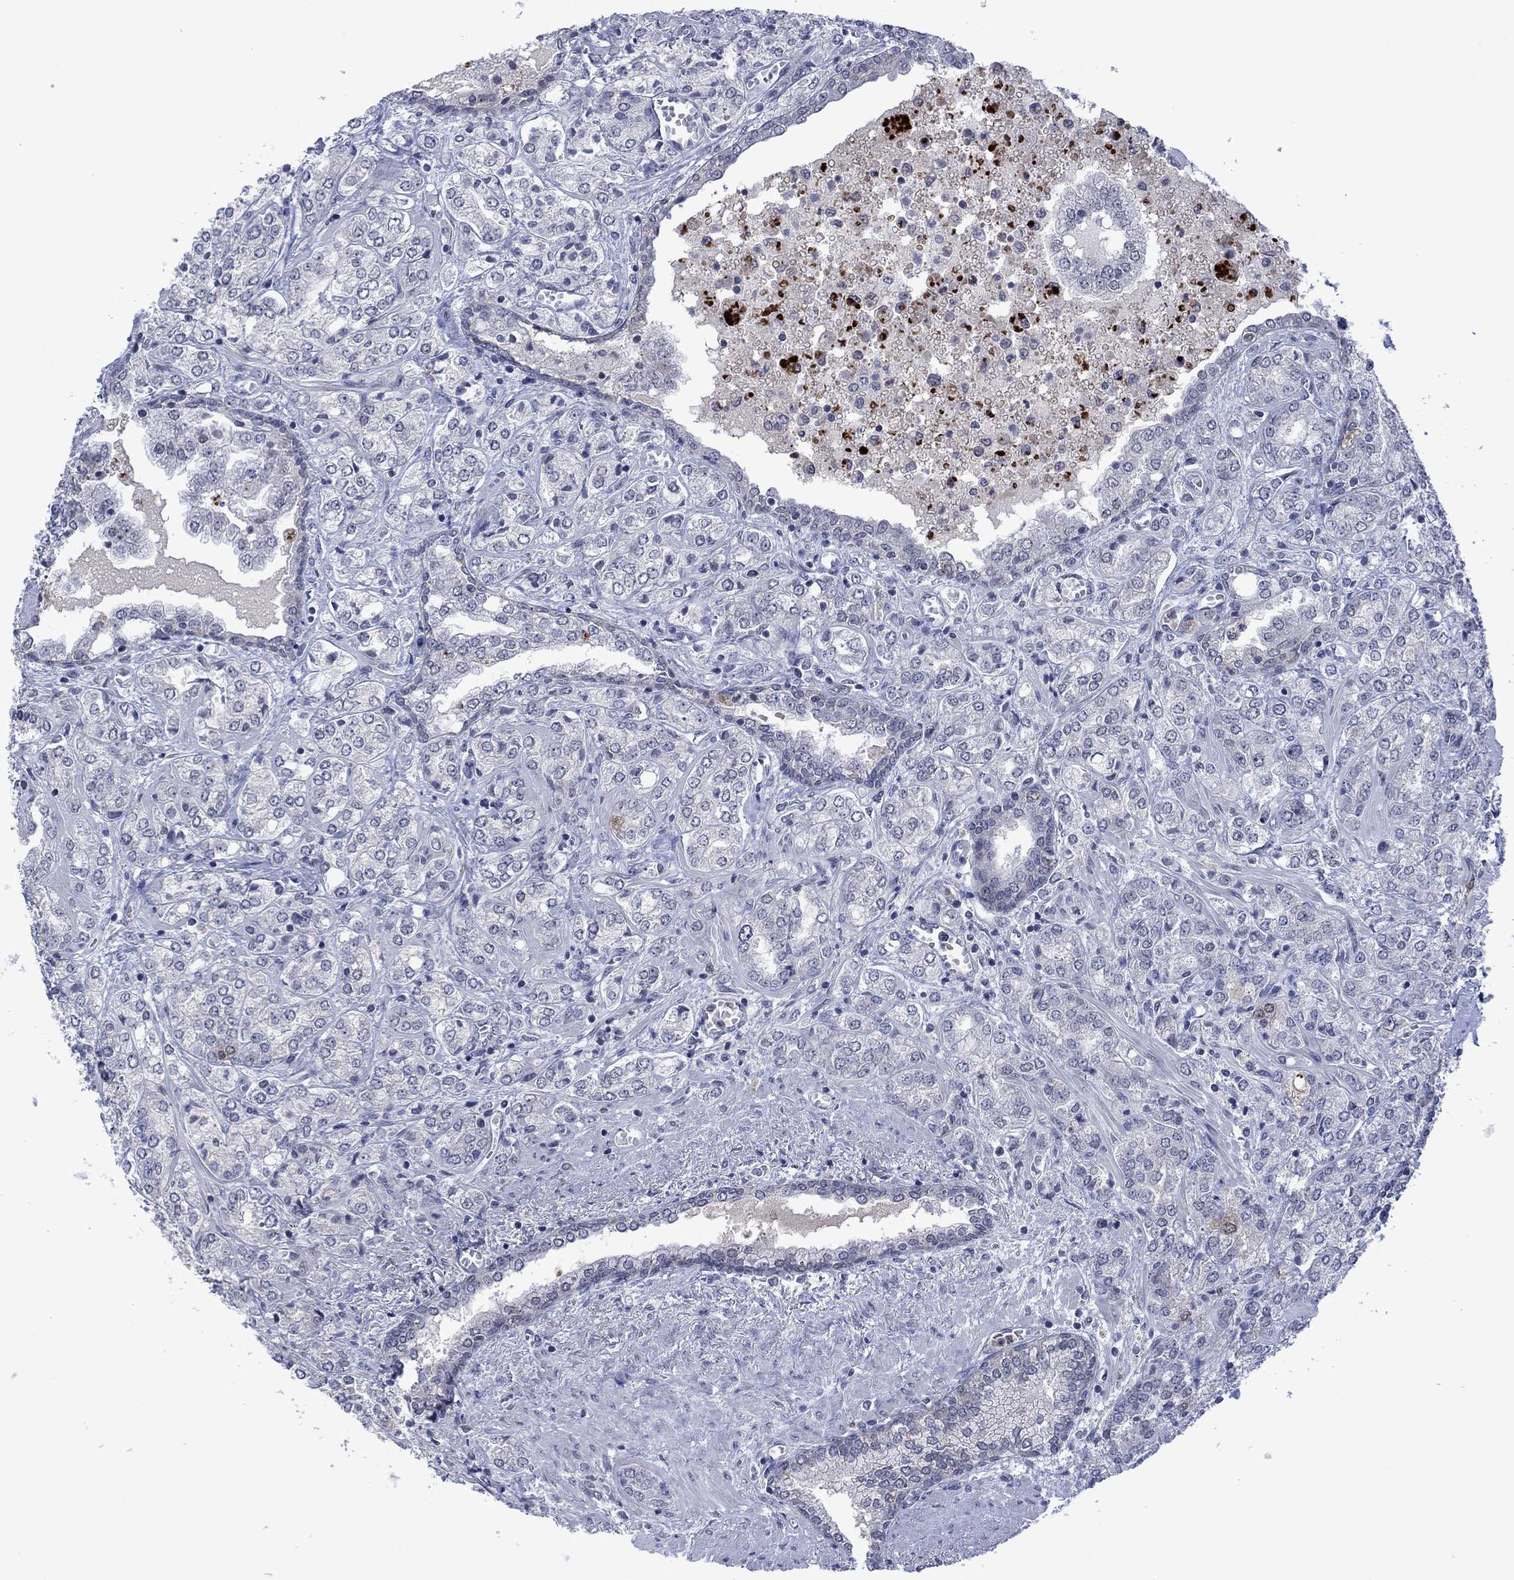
{"staining": {"intensity": "negative", "quantity": "none", "location": "none"}, "tissue": "prostate cancer", "cell_type": "Tumor cells", "image_type": "cancer", "snomed": [{"axis": "morphology", "description": "Adenocarcinoma, NOS"}, {"axis": "topography", "description": "Prostate and seminal vesicle, NOS"}, {"axis": "topography", "description": "Prostate"}], "caption": "Human prostate cancer stained for a protein using immunohistochemistry (IHC) exhibits no expression in tumor cells.", "gene": "AGL", "patient": {"sex": "male", "age": 62}}